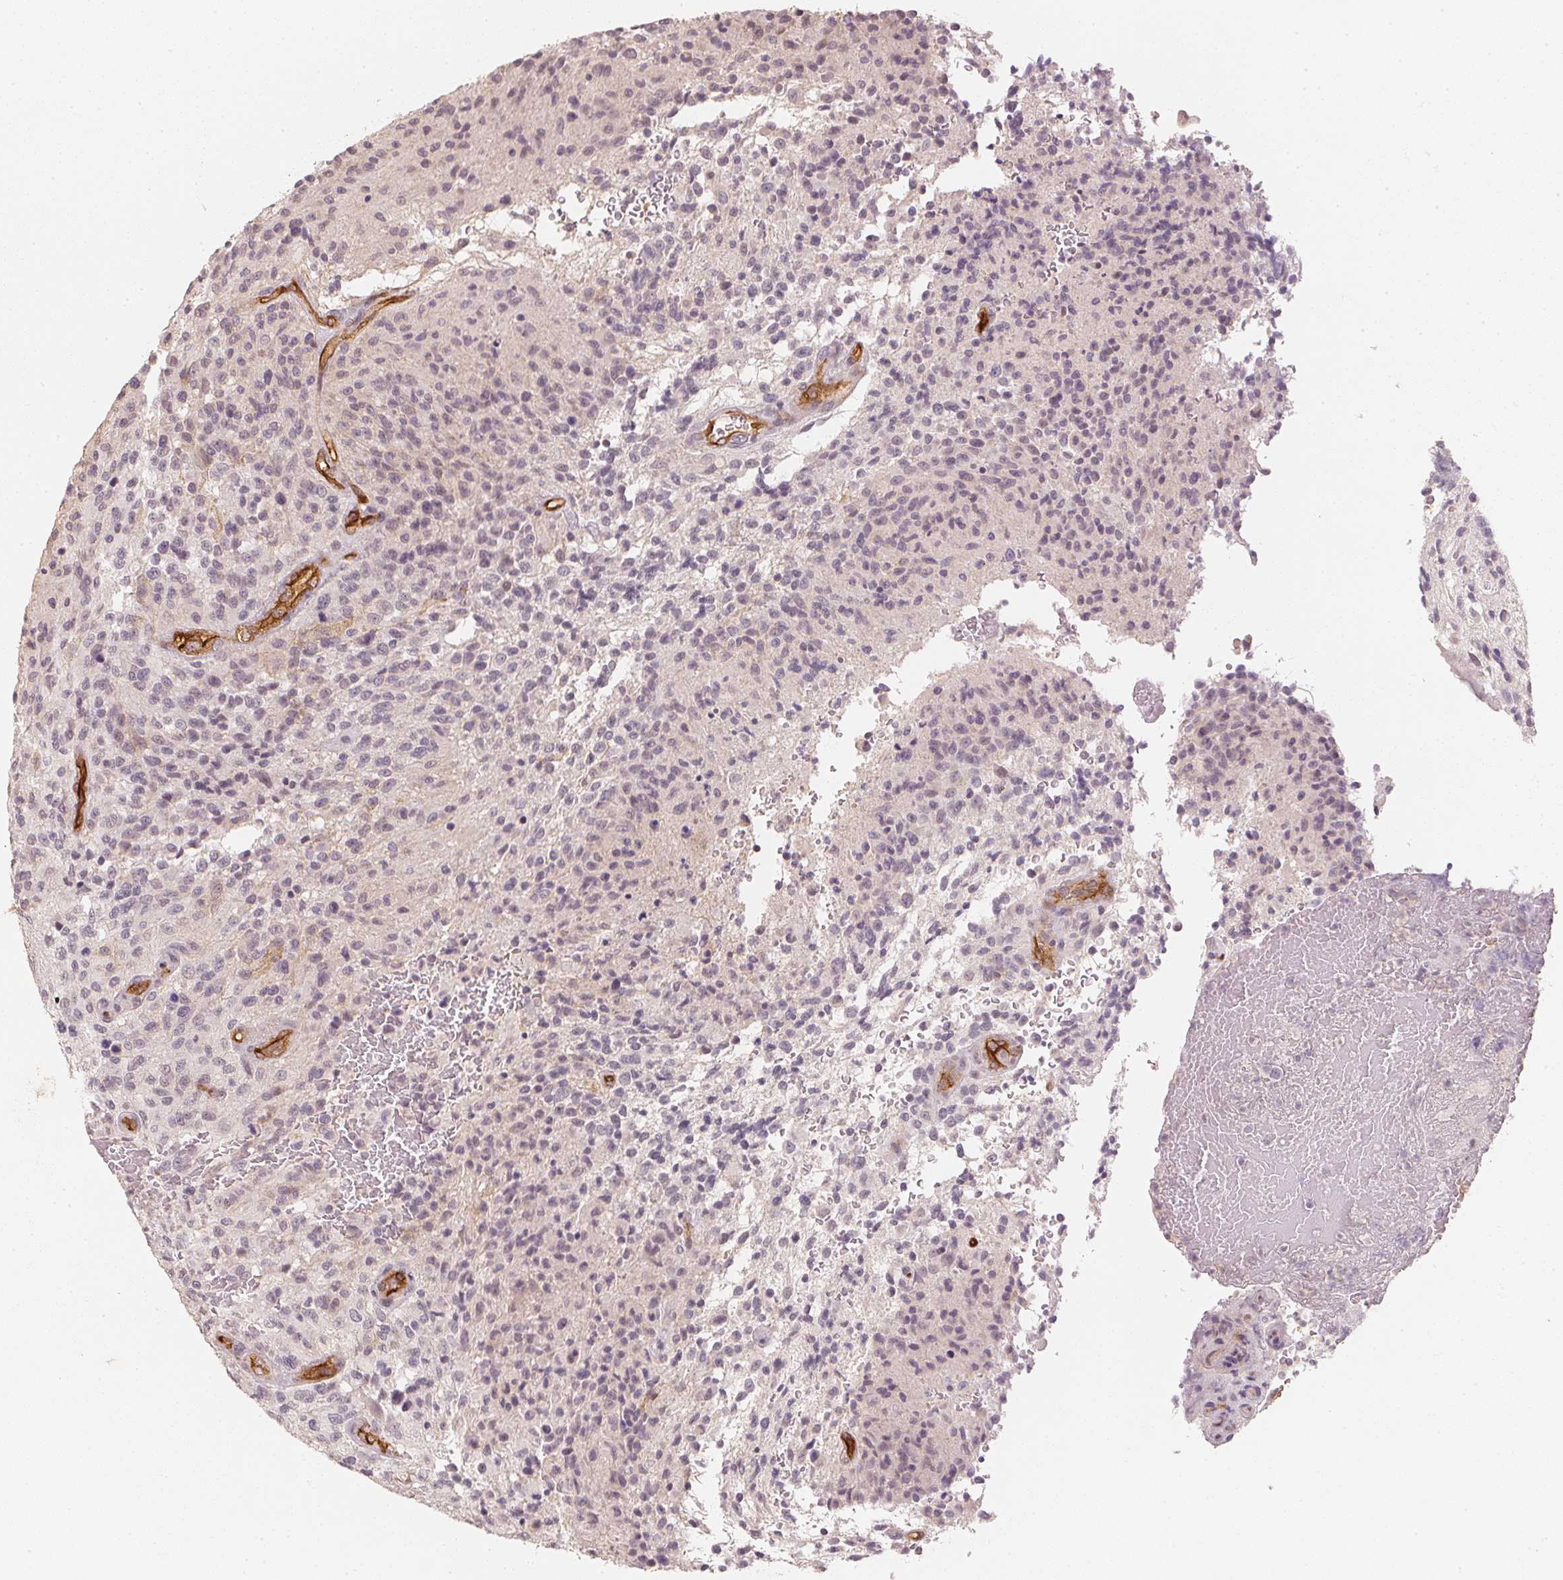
{"staining": {"intensity": "negative", "quantity": "none", "location": "none"}, "tissue": "glioma", "cell_type": "Tumor cells", "image_type": "cancer", "snomed": [{"axis": "morphology", "description": "Normal tissue, NOS"}, {"axis": "morphology", "description": "Glioma, malignant, High grade"}, {"axis": "topography", "description": "Cerebral cortex"}], "caption": "A high-resolution photomicrograph shows IHC staining of glioma, which demonstrates no significant positivity in tumor cells.", "gene": "CIB1", "patient": {"sex": "male", "age": 56}}